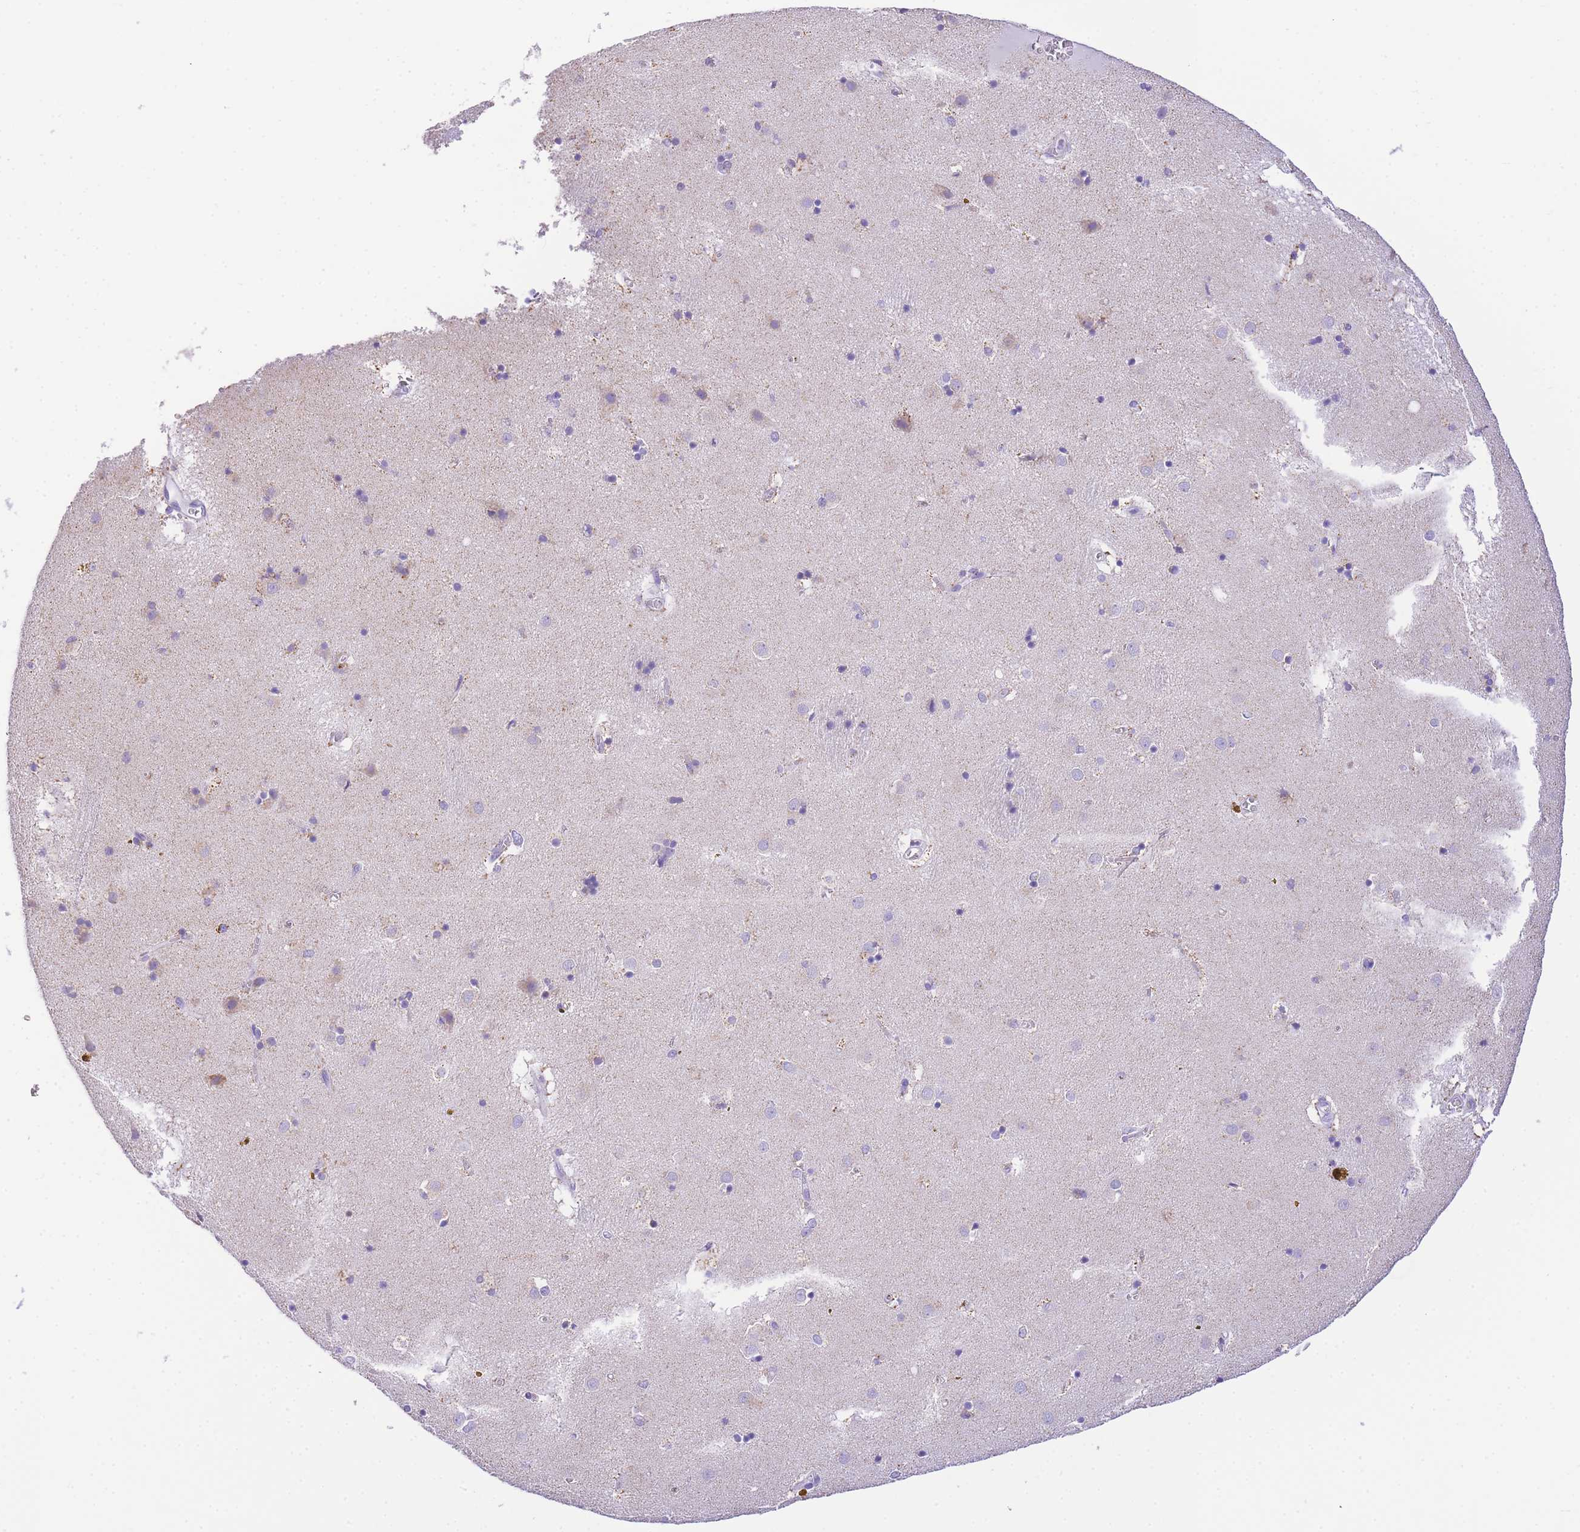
{"staining": {"intensity": "negative", "quantity": "none", "location": "none"}, "tissue": "caudate", "cell_type": "Glial cells", "image_type": "normal", "snomed": [{"axis": "morphology", "description": "Normal tissue, NOS"}, {"axis": "topography", "description": "Lateral ventricle wall"}], "caption": "An immunohistochemistry (IHC) micrograph of unremarkable caudate is shown. There is no staining in glial cells of caudate.", "gene": "NKD2", "patient": {"sex": "male", "age": 70}}